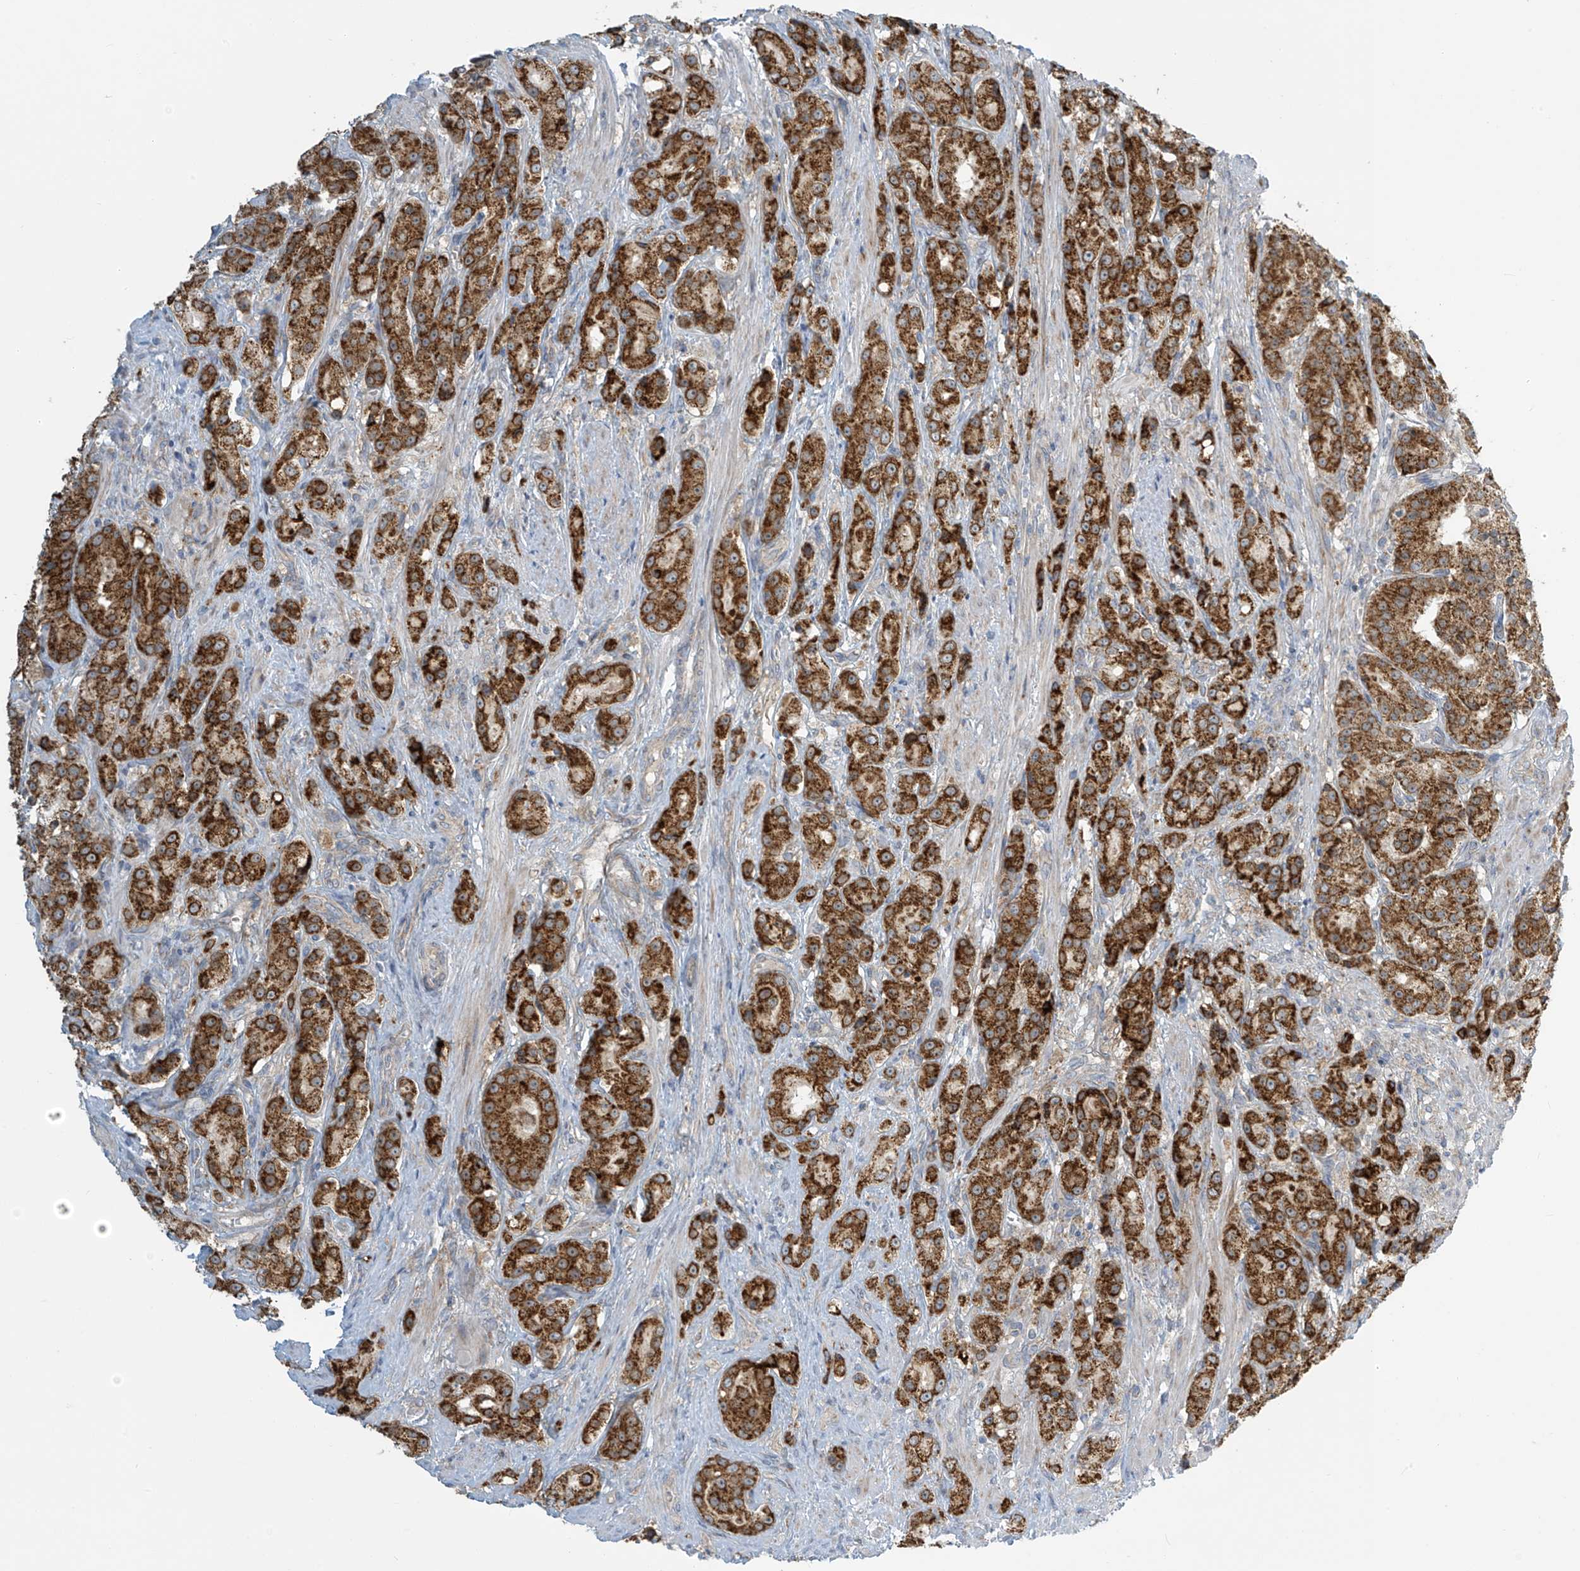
{"staining": {"intensity": "strong", "quantity": ">75%", "location": "cytoplasmic/membranous"}, "tissue": "prostate cancer", "cell_type": "Tumor cells", "image_type": "cancer", "snomed": [{"axis": "morphology", "description": "Adenocarcinoma, High grade"}, {"axis": "topography", "description": "Prostate"}], "caption": "The immunohistochemical stain labels strong cytoplasmic/membranous positivity in tumor cells of prostate adenocarcinoma (high-grade) tissue.", "gene": "LZTS3", "patient": {"sex": "male", "age": 60}}